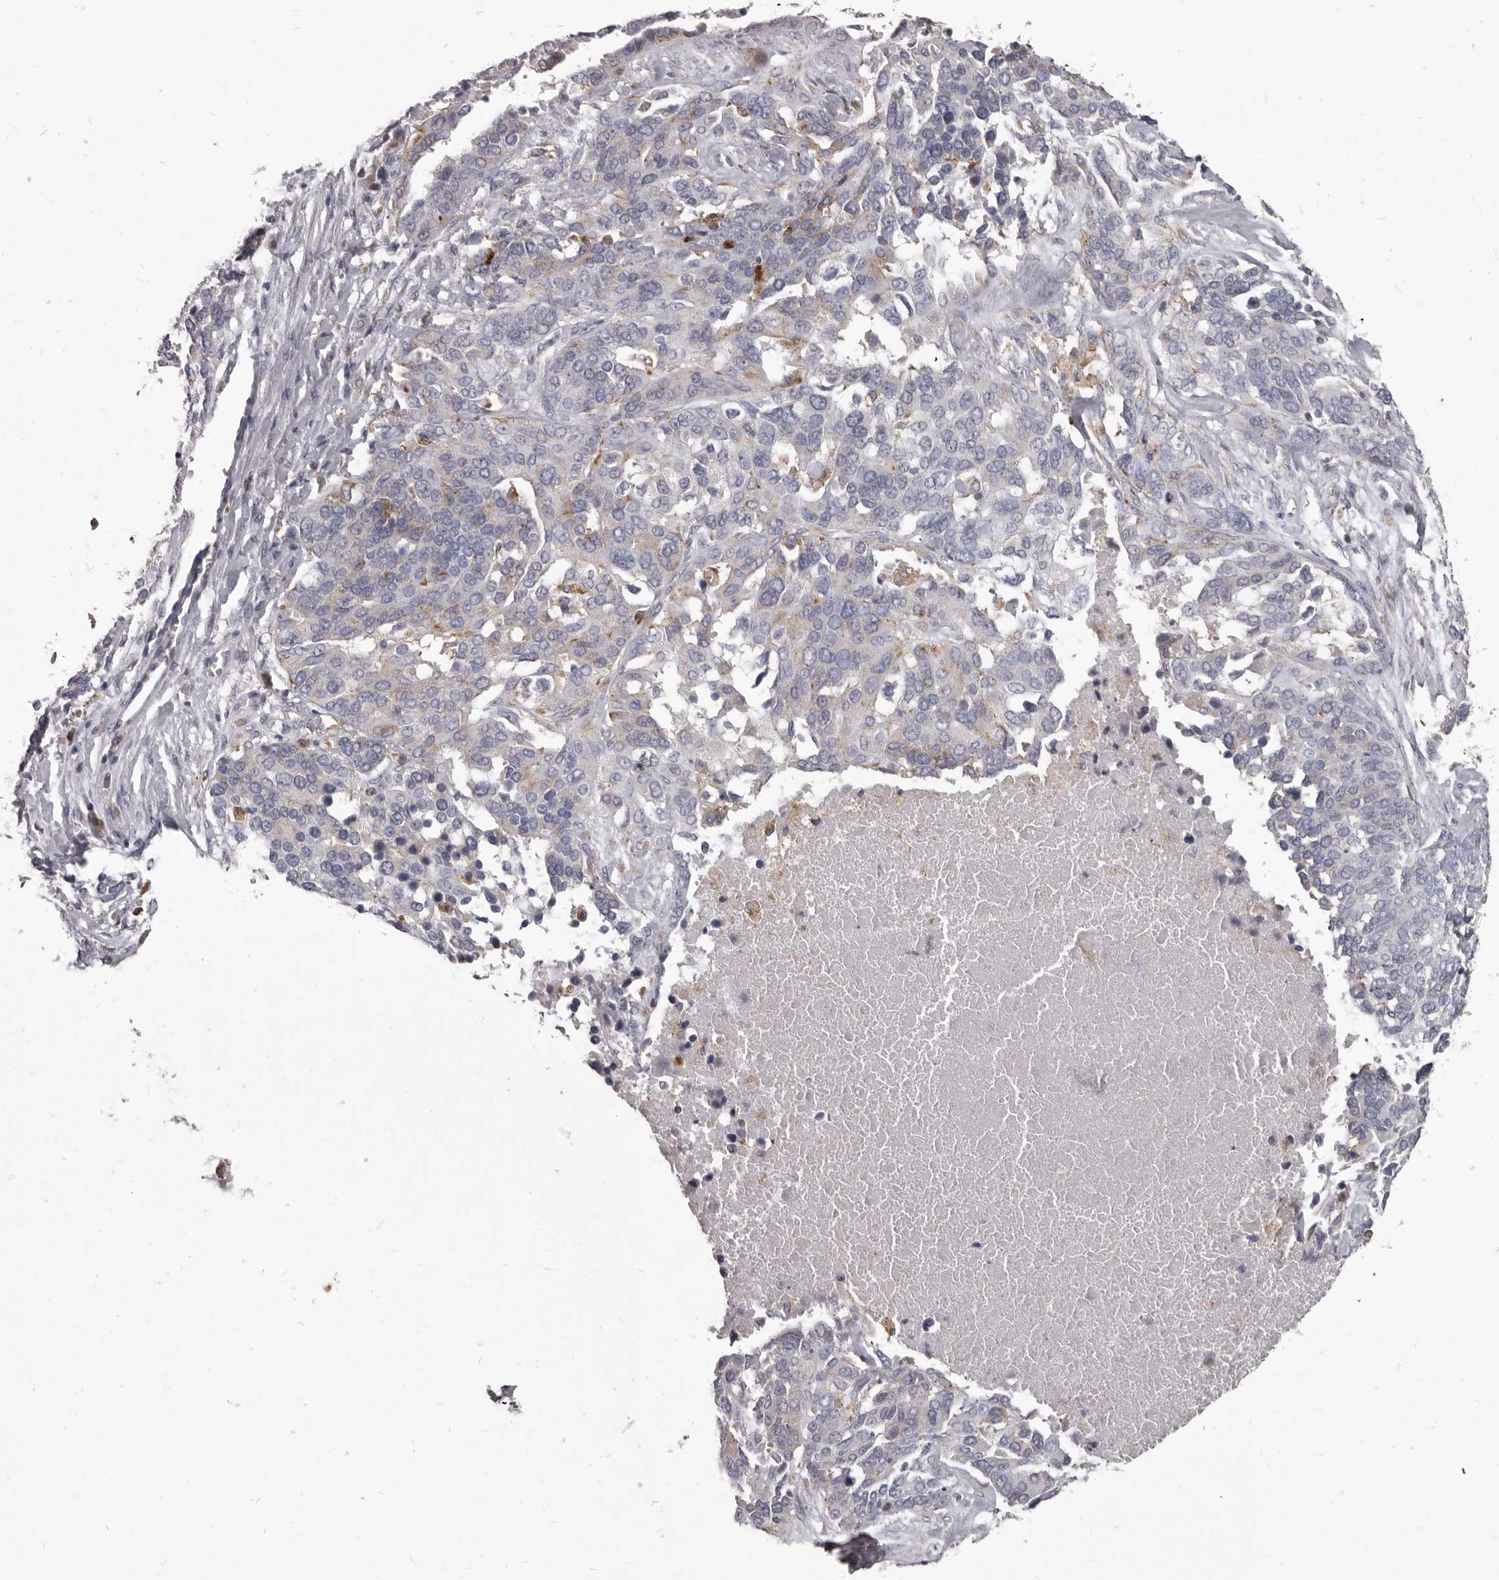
{"staining": {"intensity": "weak", "quantity": "<25%", "location": "cytoplasmic/membranous"}, "tissue": "ovarian cancer", "cell_type": "Tumor cells", "image_type": "cancer", "snomed": [{"axis": "morphology", "description": "Cystadenocarcinoma, serous, NOS"}, {"axis": "topography", "description": "Ovary"}], "caption": "Tumor cells are negative for brown protein staining in ovarian serous cystadenocarcinoma. Nuclei are stained in blue.", "gene": "PI4K2A", "patient": {"sex": "female", "age": 44}}